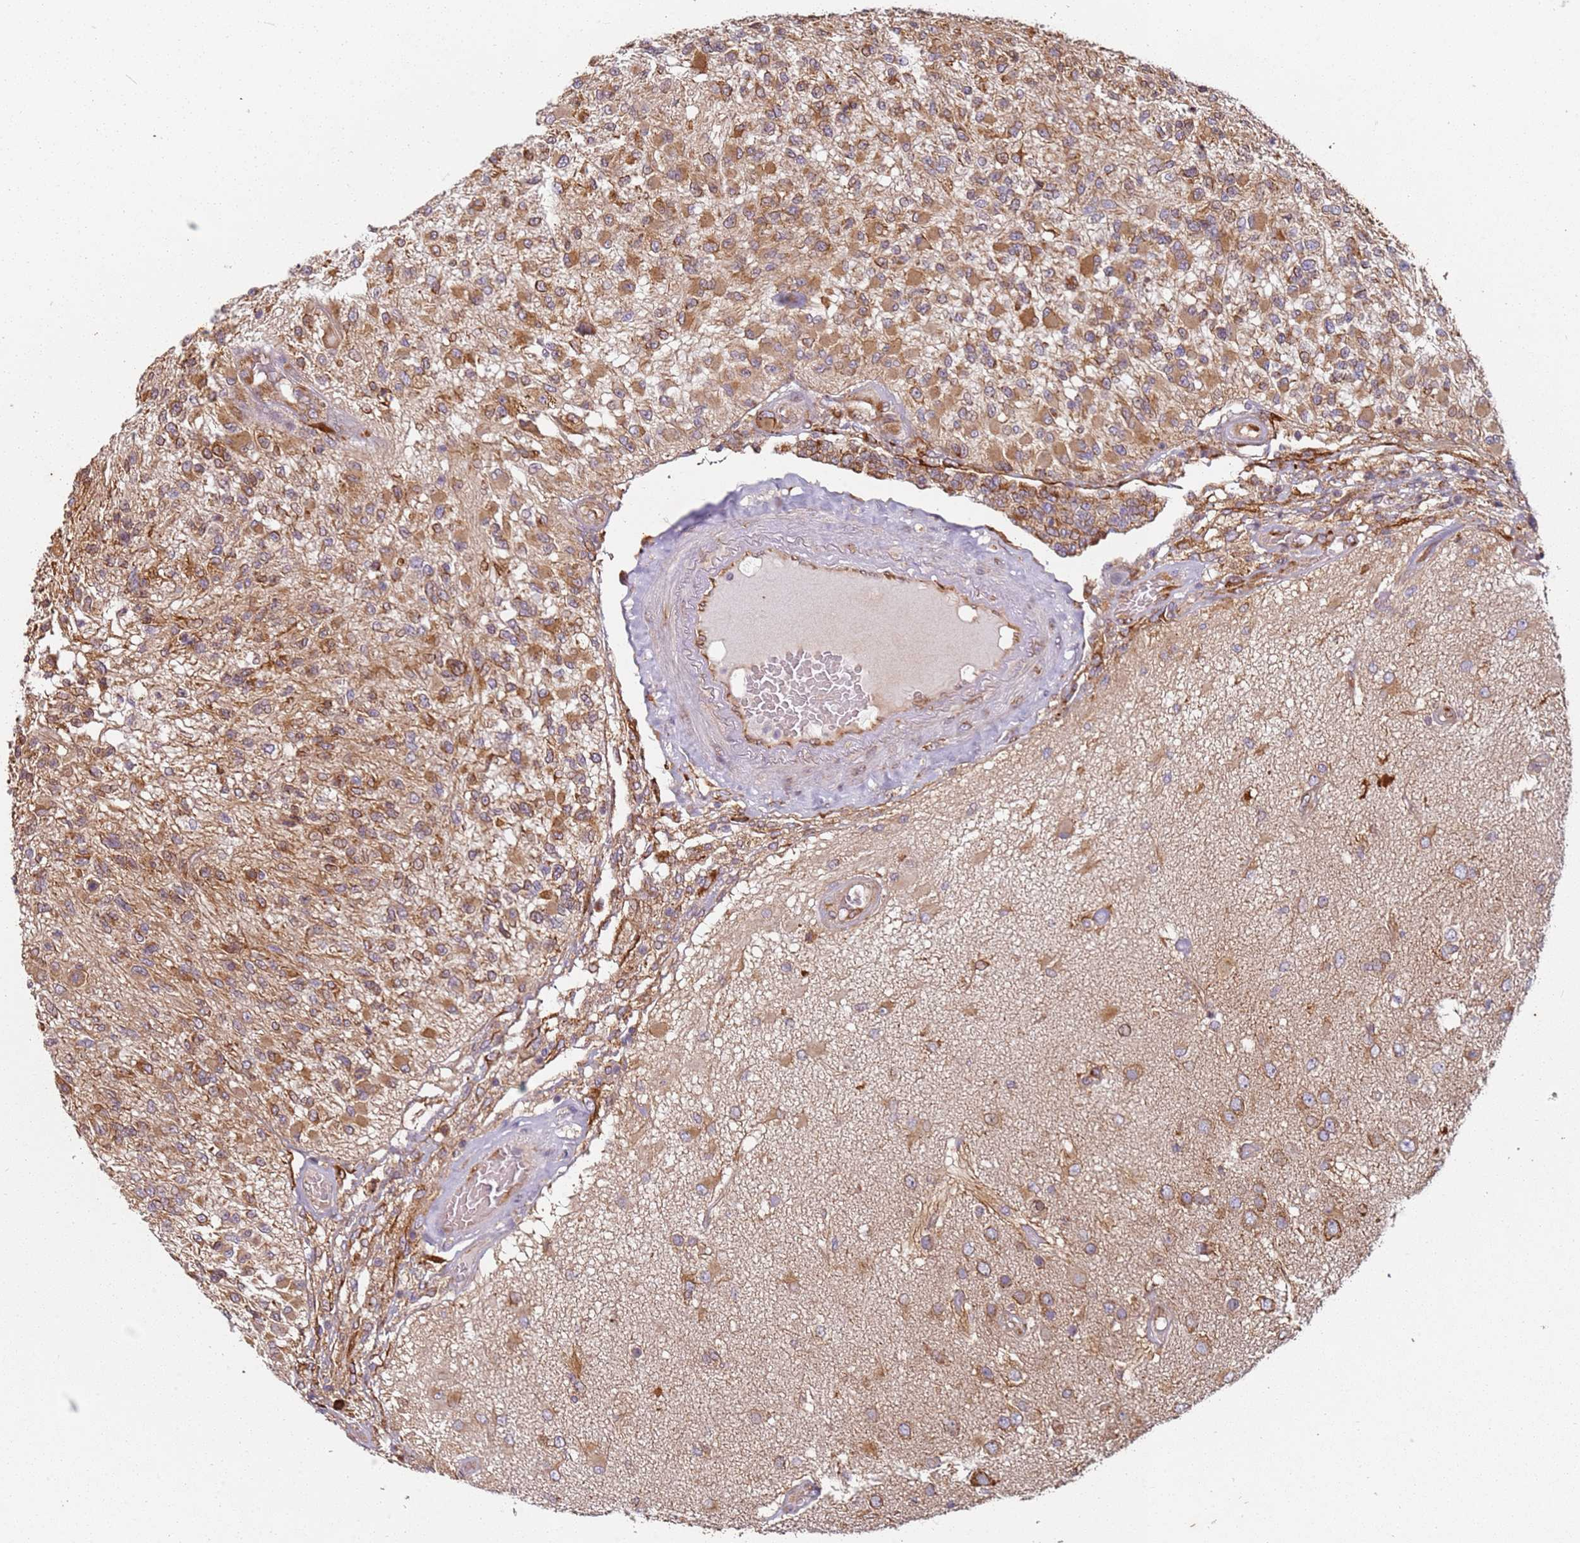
{"staining": {"intensity": "moderate", "quantity": ">75%", "location": "cytoplasmic/membranous"}, "tissue": "glioma", "cell_type": "Tumor cells", "image_type": "cancer", "snomed": [{"axis": "morphology", "description": "Glioma, malignant, High grade"}, {"axis": "morphology", "description": "Glioblastoma, NOS"}, {"axis": "topography", "description": "Brain"}], "caption": "This is a histology image of IHC staining of glioma, which shows moderate staining in the cytoplasmic/membranous of tumor cells.", "gene": "ARFRP1", "patient": {"sex": "male", "age": 60}}